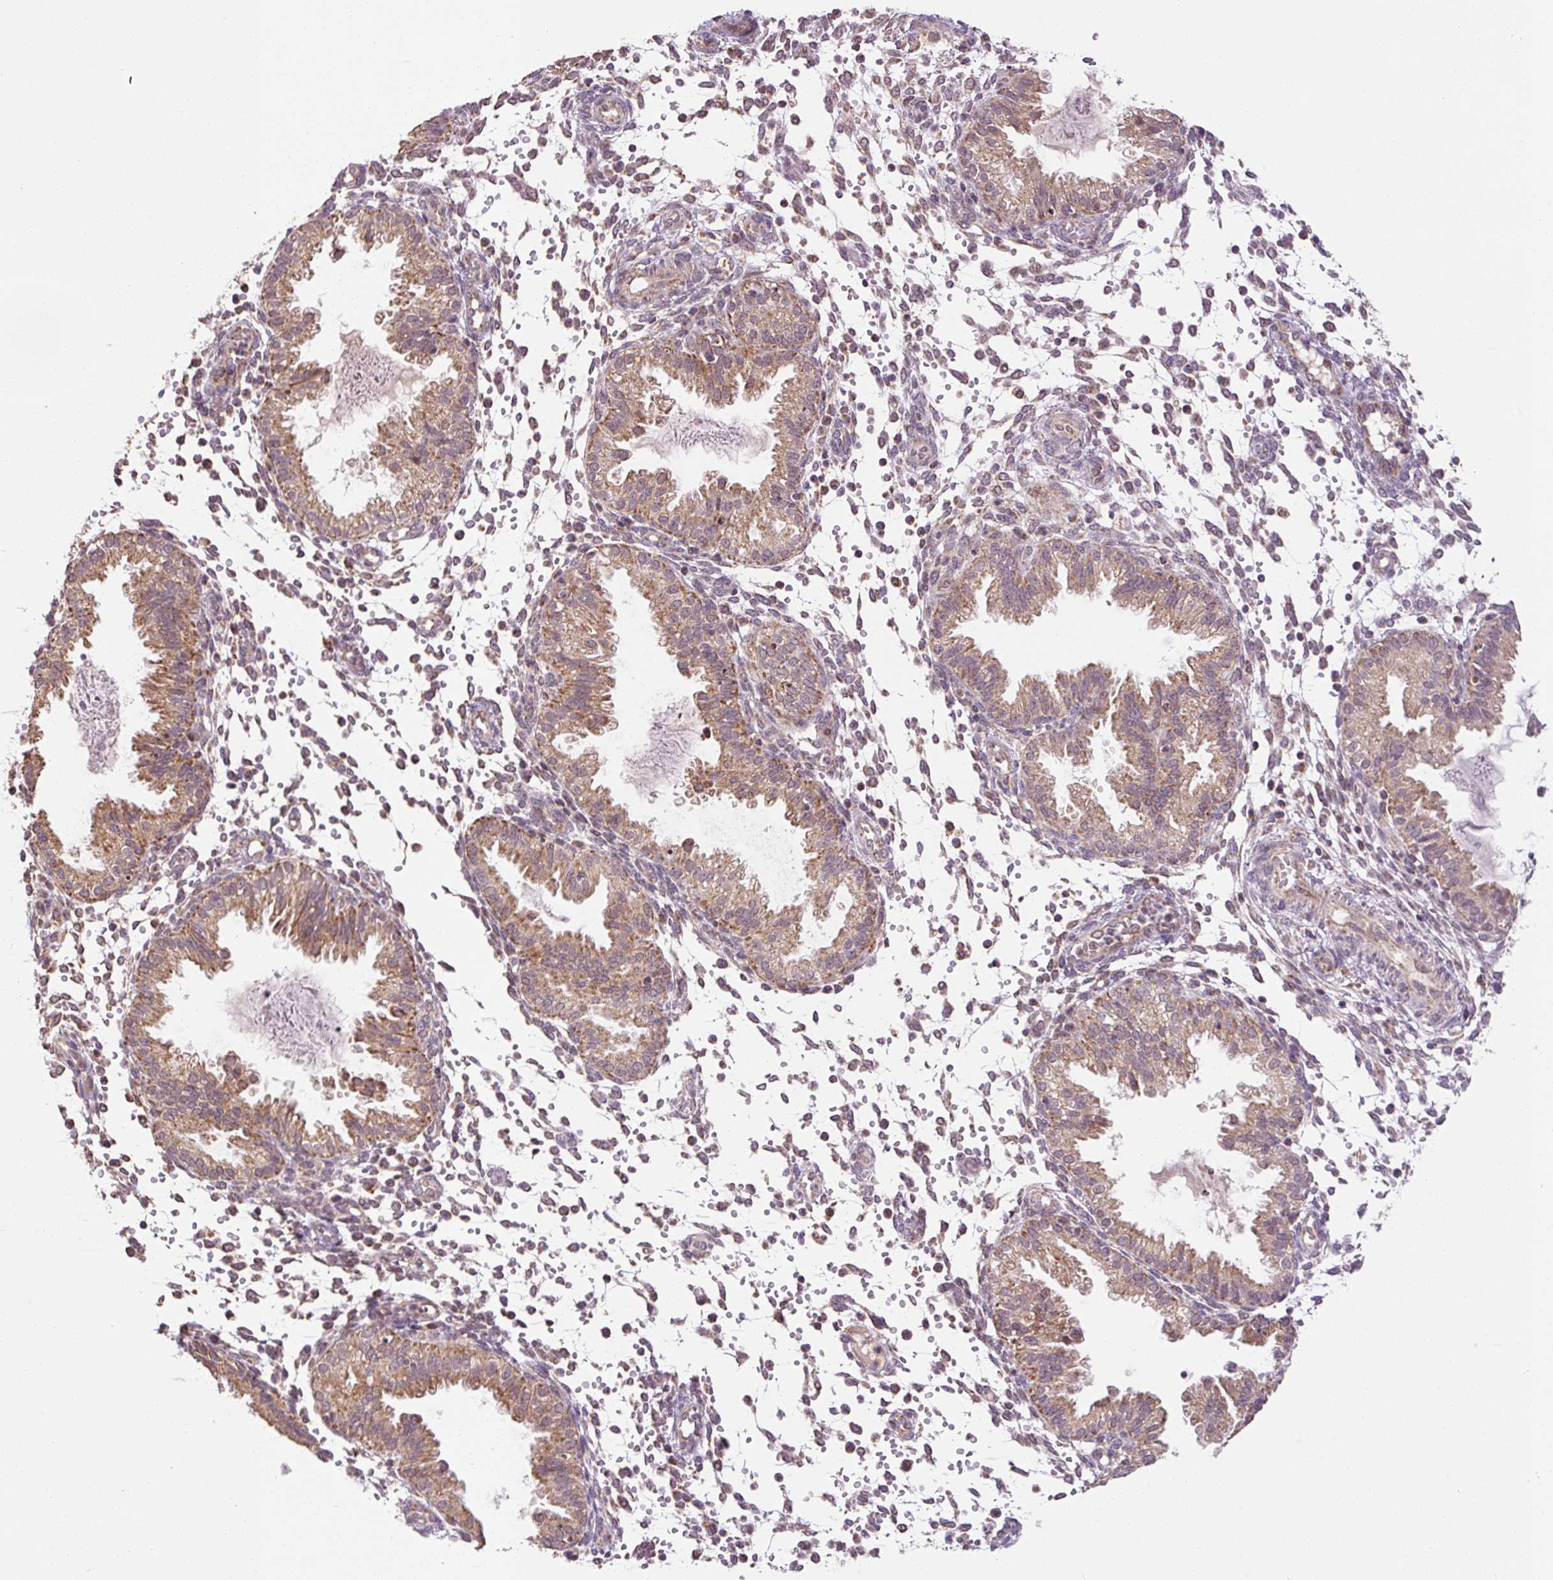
{"staining": {"intensity": "moderate", "quantity": "<25%", "location": "cytoplasmic/membranous"}, "tissue": "endometrium", "cell_type": "Cells in endometrial stroma", "image_type": "normal", "snomed": [{"axis": "morphology", "description": "Normal tissue, NOS"}, {"axis": "topography", "description": "Endometrium"}], "caption": "Immunohistochemistry (DAB (3,3'-diaminobenzidine)) staining of normal endometrium demonstrates moderate cytoplasmic/membranous protein expression in approximately <25% of cells in endometrial stroma.", "gene": "MFSD9", "patient": {"sex": "female", "age": 33}}